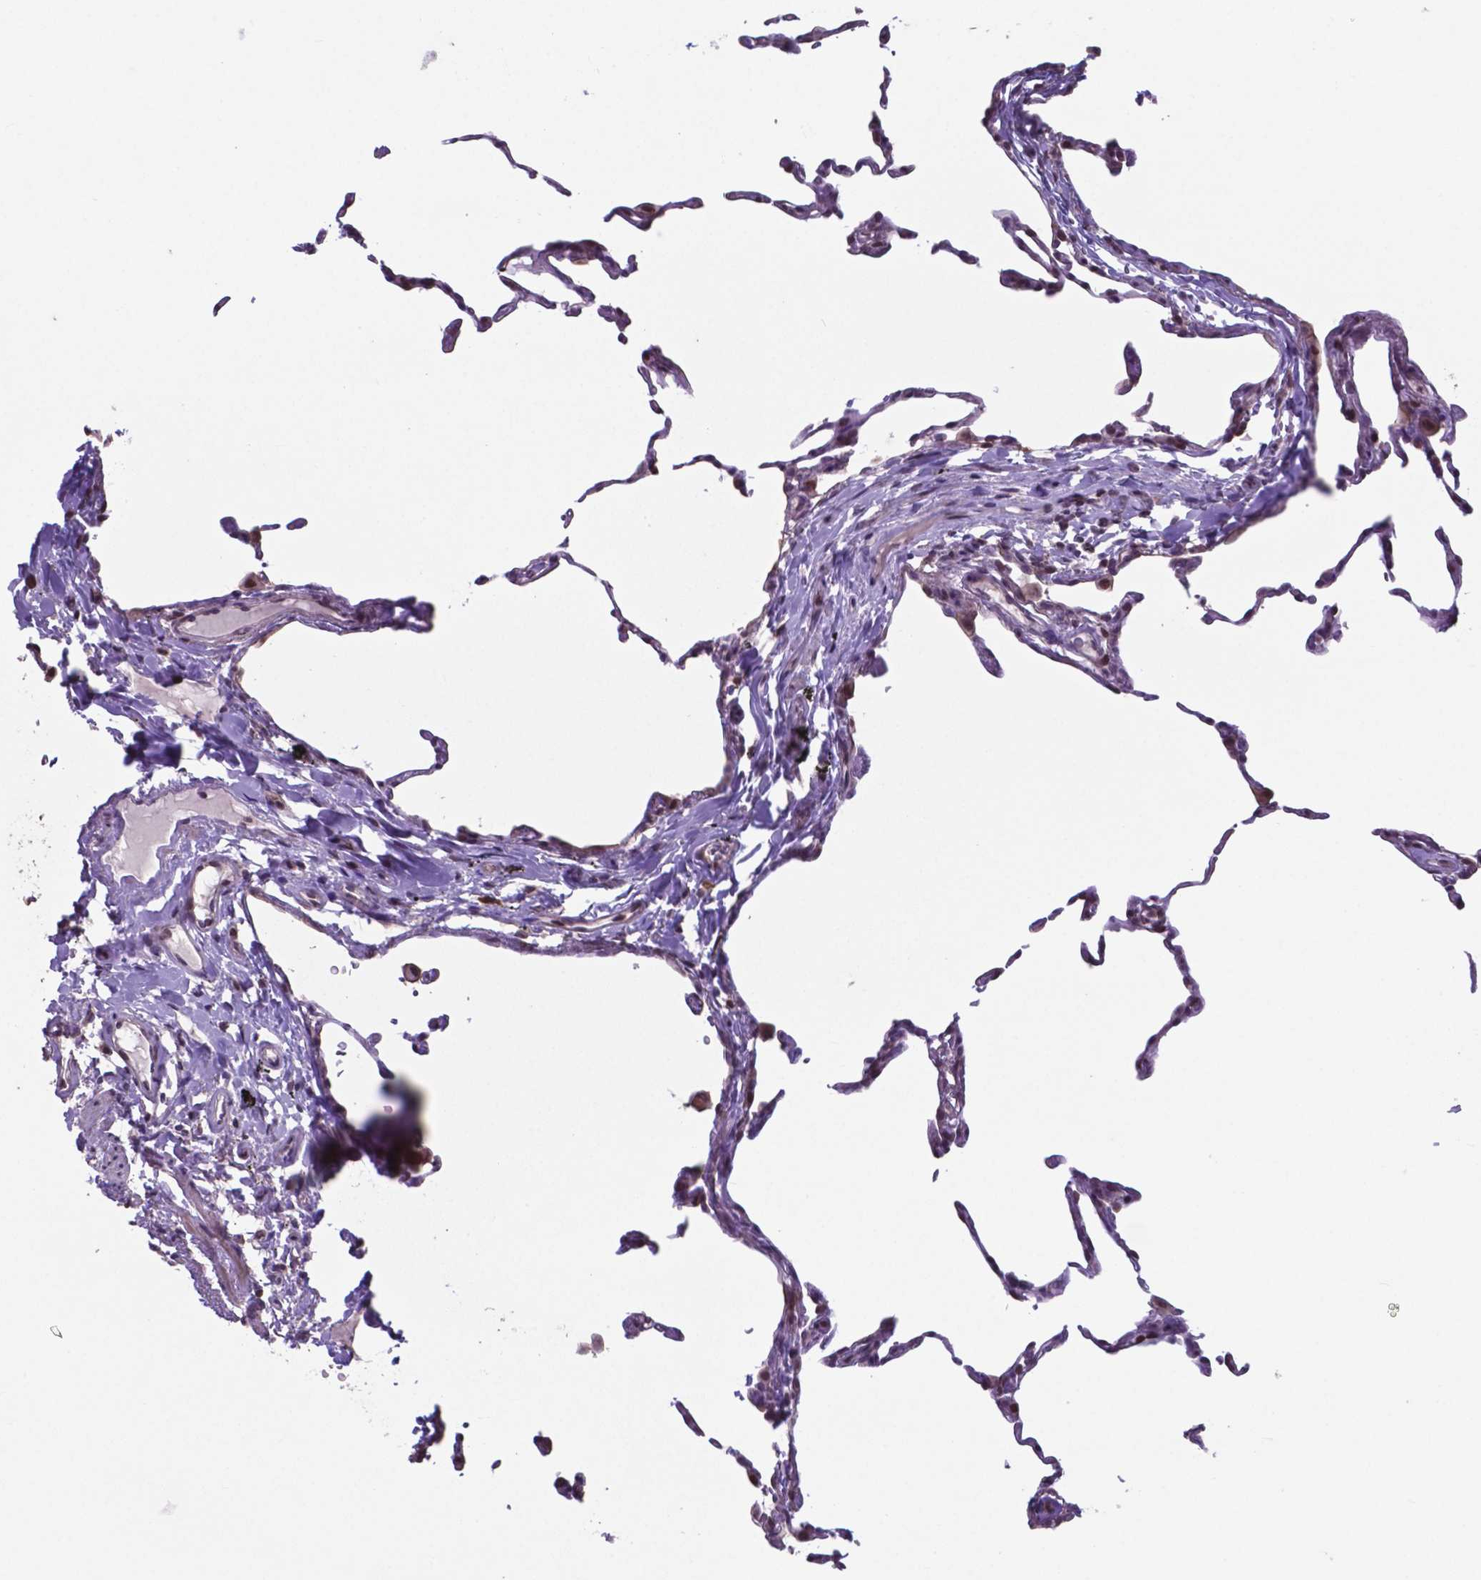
{"staining": {"intensity": "moderate", "quantity": "25%-75%", "location": "nuclear"}, "tissue": "lung", "cell_type": "Alveolar cells", "image_type": "normal", "snomed": [{"axis": "morphology", "description": "Normal tissue, NOS"}, {"axis": "topography", "description": "Lung"}], "caption": "About 25%-75% of alveolar cells in unremarkable human lung reveal moderate nuclear protein staining as visualized by brown immunohistochemical staining.", "gene": "MLC1", "patient": {"sex": "female", "age": 57}}